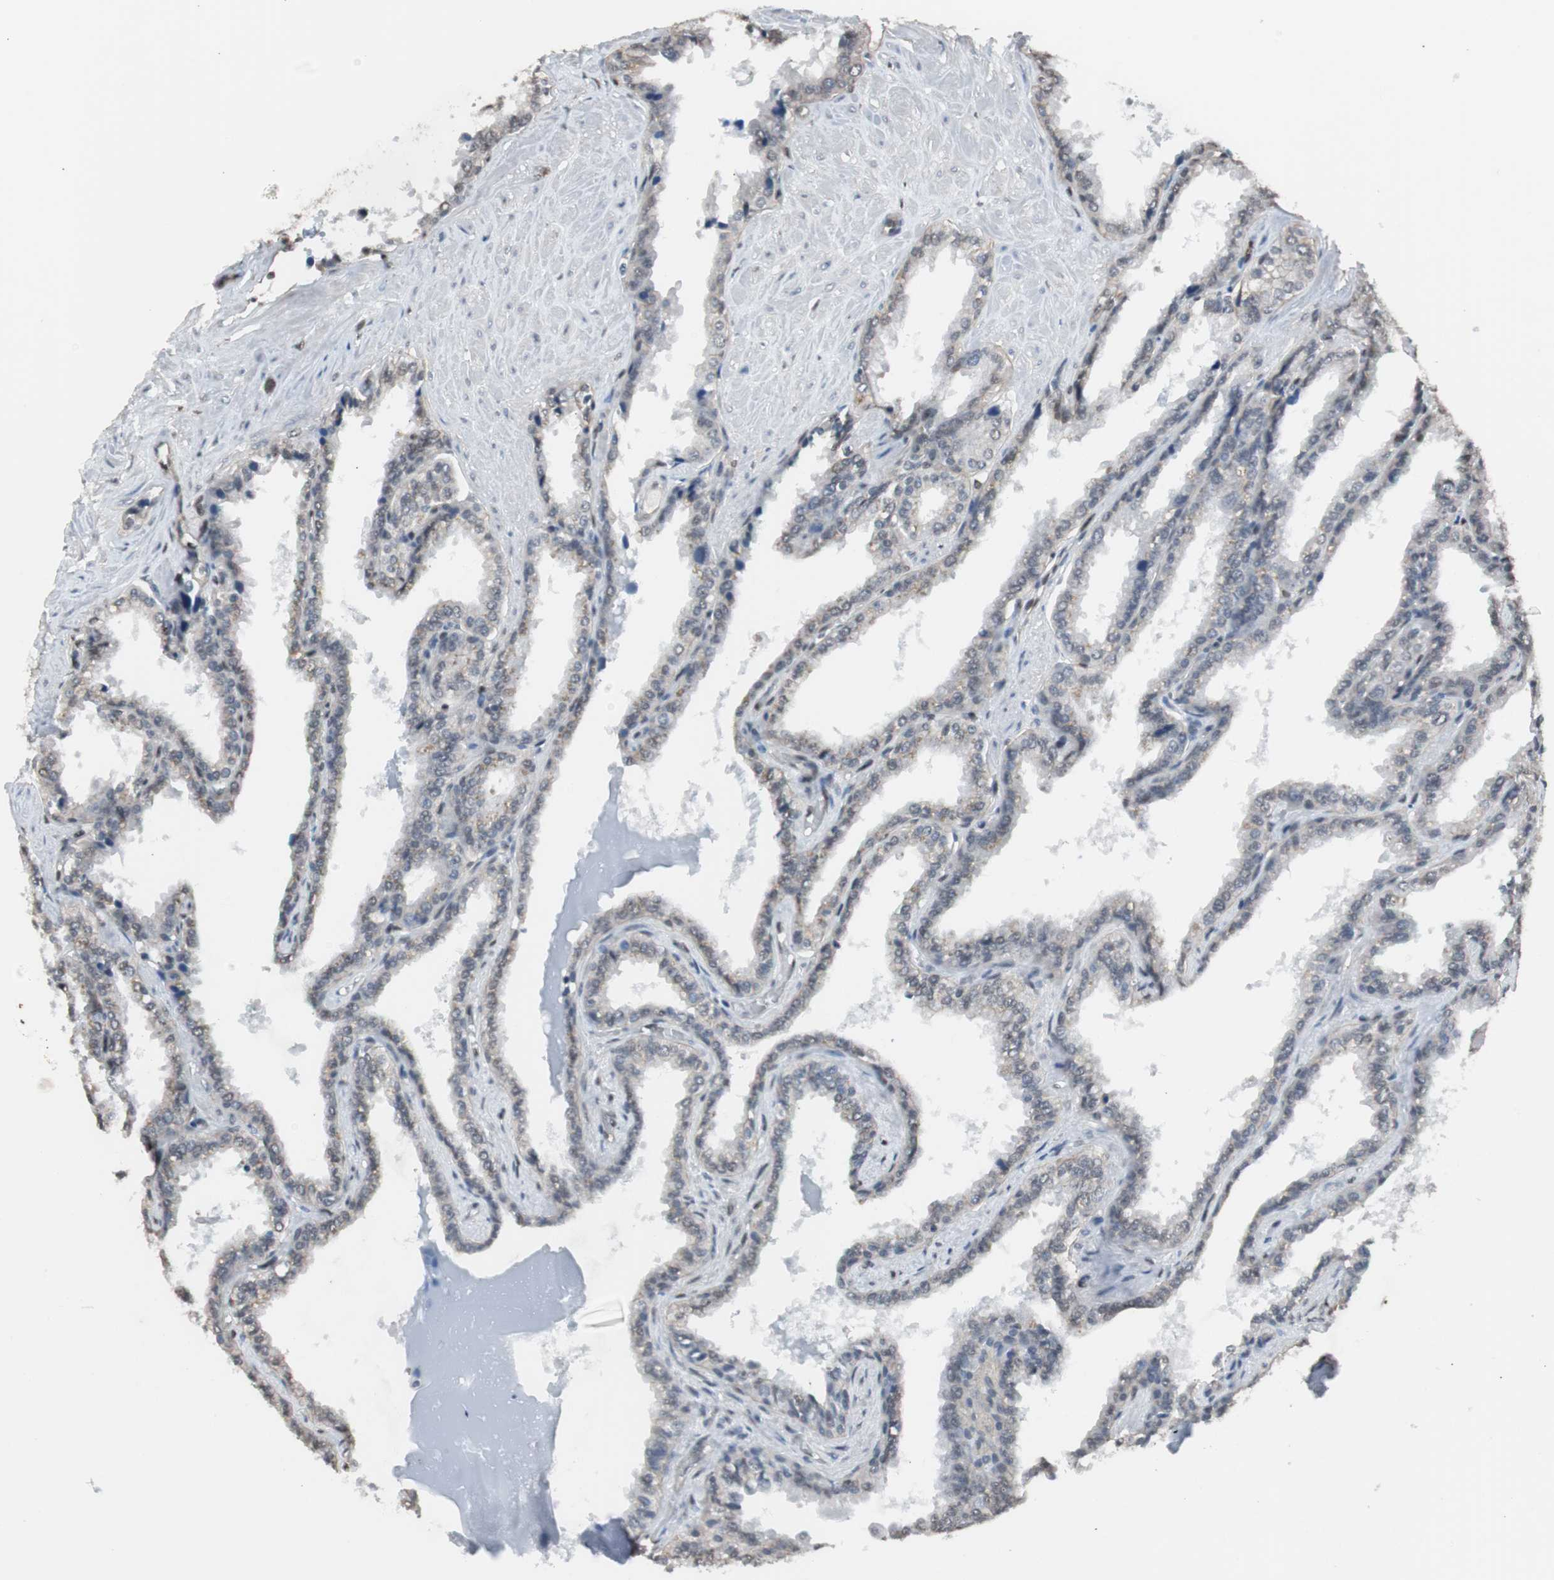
{"staining": {"intensity": "weak", "quantity": "<25%", "location": "nuclear"}, "tissue": "seminal vesicle", "cell_type": "Glandular cells", "image_type": "normal", "snomed": [{"axis": "morphology", "description": "Normal tissue, NOS"}, {"axis": "topography", "description": "Seminal veicle"}], "caption": "Immunohistochemical staining of normal human seminal vesicle displays no significant expression in glandular cells.", "gene": "PML", "patient": {"sex": "male", "age": 46}}